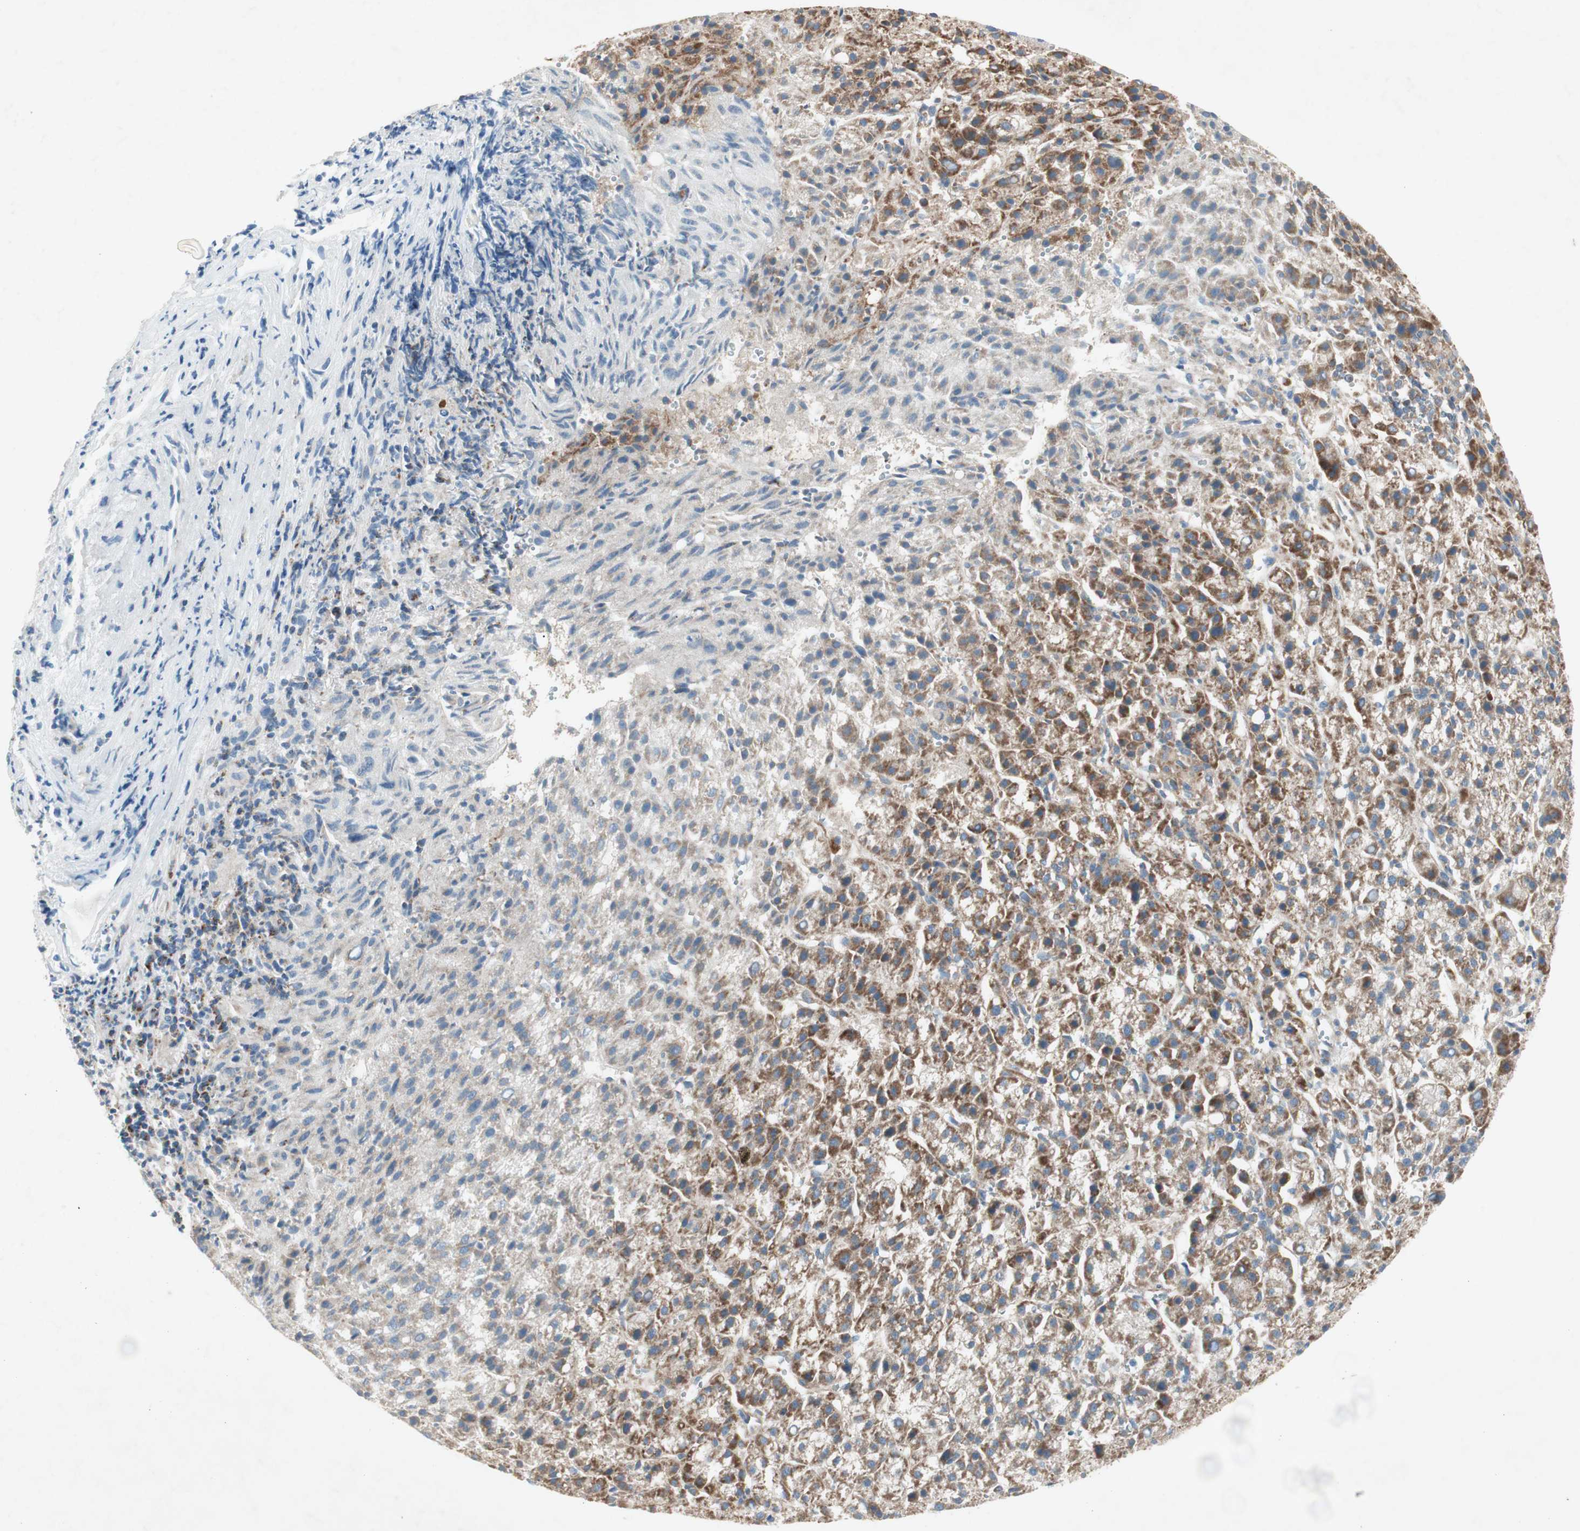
{"staining": {"intensity": "strong", "quantity": ">75%", "location": "cytoplasmic/membranous"}, "tissue": "liver cancer", "cell_type": "Tumor cells", "image_type": "cancer", "snomed": [{"axis": "morphology", "description": "Carcinoma, Hepatocellular, NOS"}, {"axis": "topography", "description": "Liver"}], "caption": "This histopathology image exhibits liver cancer stained with immunohistochemistry (IHC) to label a protein in brown. The cytoplasmic/membranous of tumor cells show strong positivity for the protein. Nuclei are counter-stained blue.", "gene": "RPL23", "patient": {"sex": "female", "age": 58}}